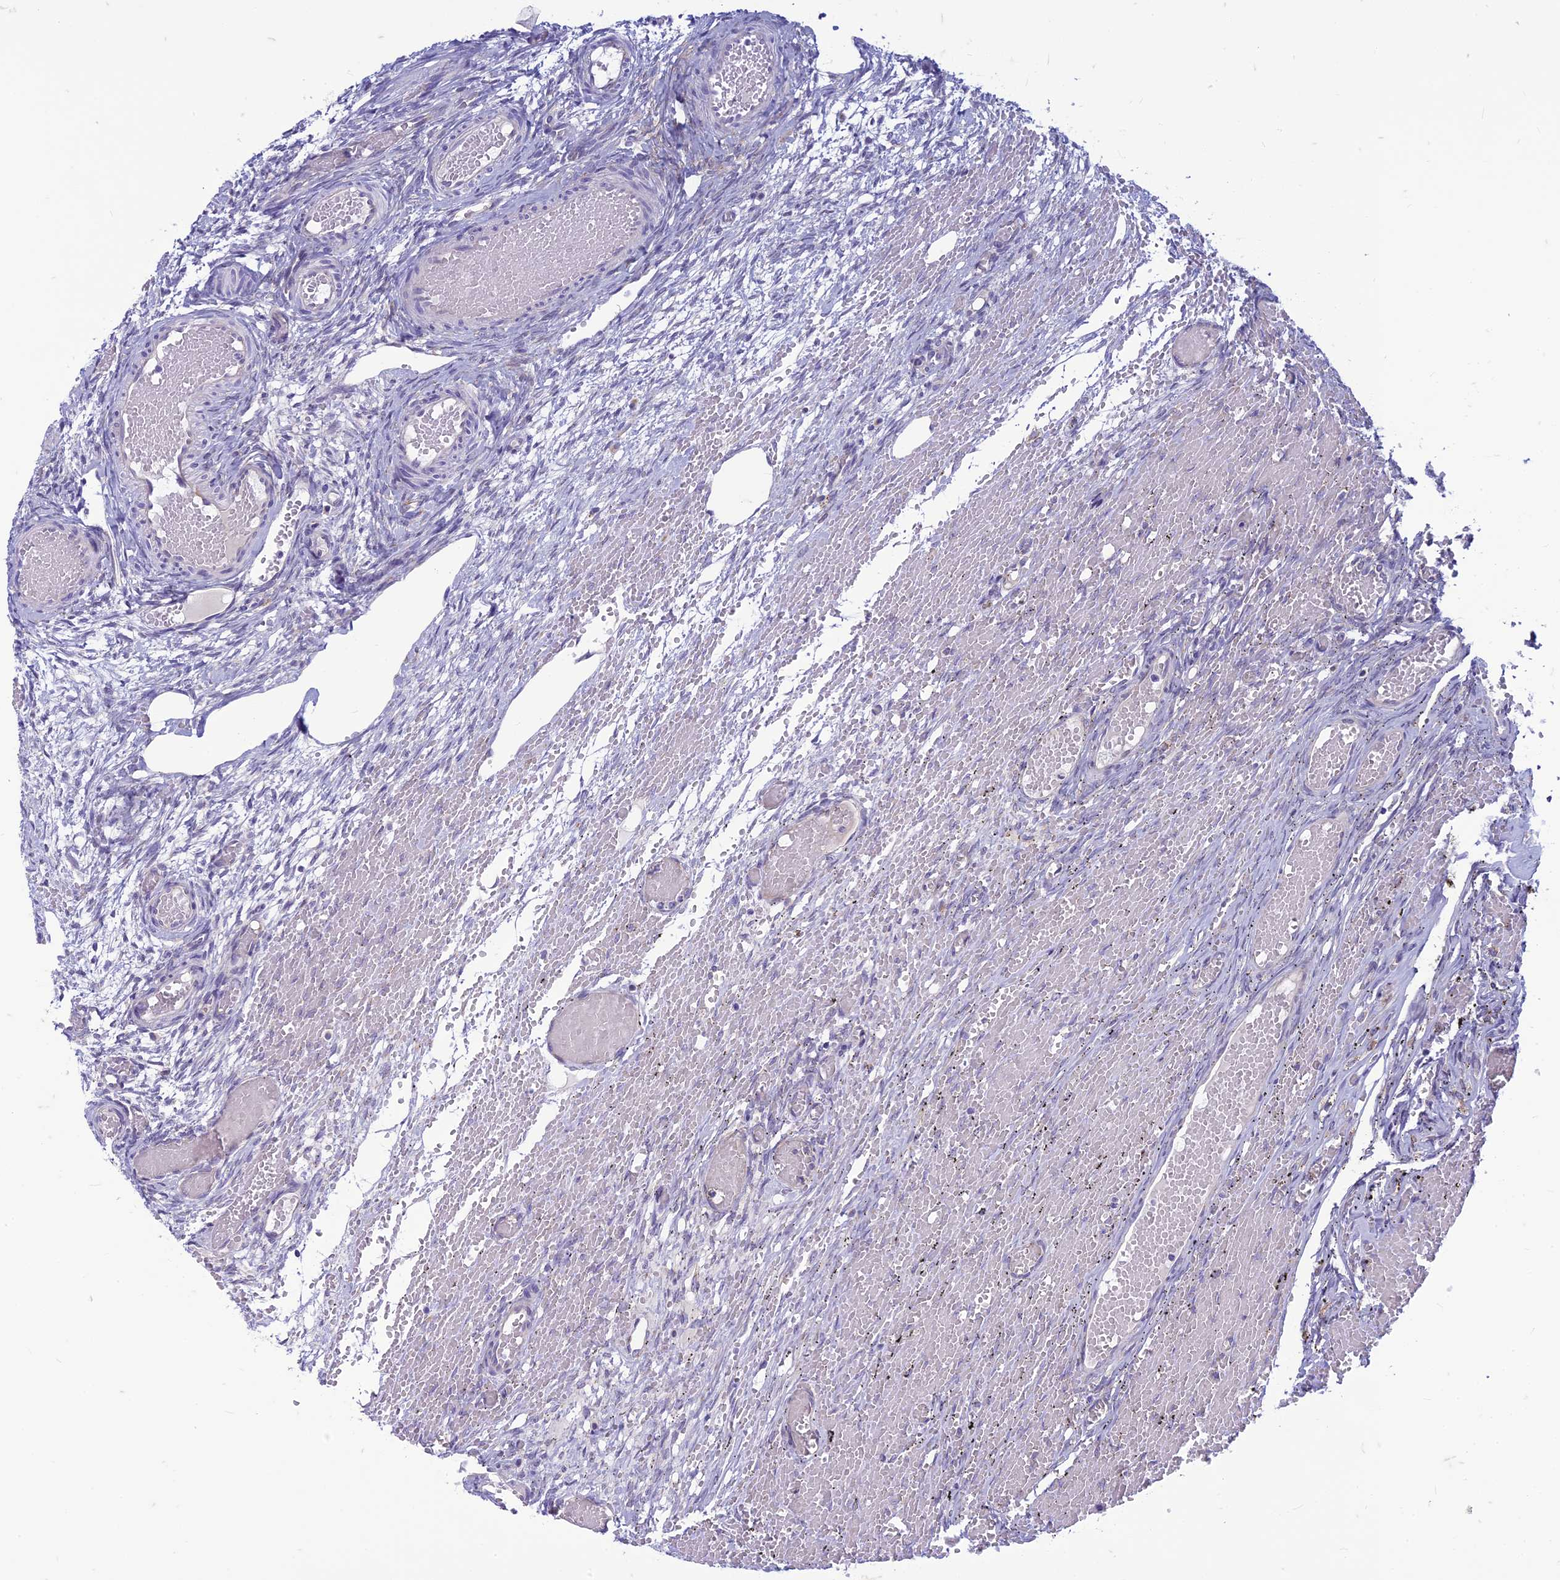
{"staining": {"intensity": "moderate", "quantity": "<25%", "location": "cytoplasmic/membranous"}, "tissue": "ovary", "cell_type": "Ovarian stroma cells", "image_type": "normal", "snomed": [{"axis": "morphology", "description": "Adenocarcinoma, NOS"}, {"axis": "topography", "description": "Endometrium"}], "caption": "Protein expression analysis of normal ovary exhibits moderate cytoplasmic/membranous staining in about <25% of ovarian stroma cells.", "gene": "CENATAC", "patient": {"sex": "female", "age": 32}}